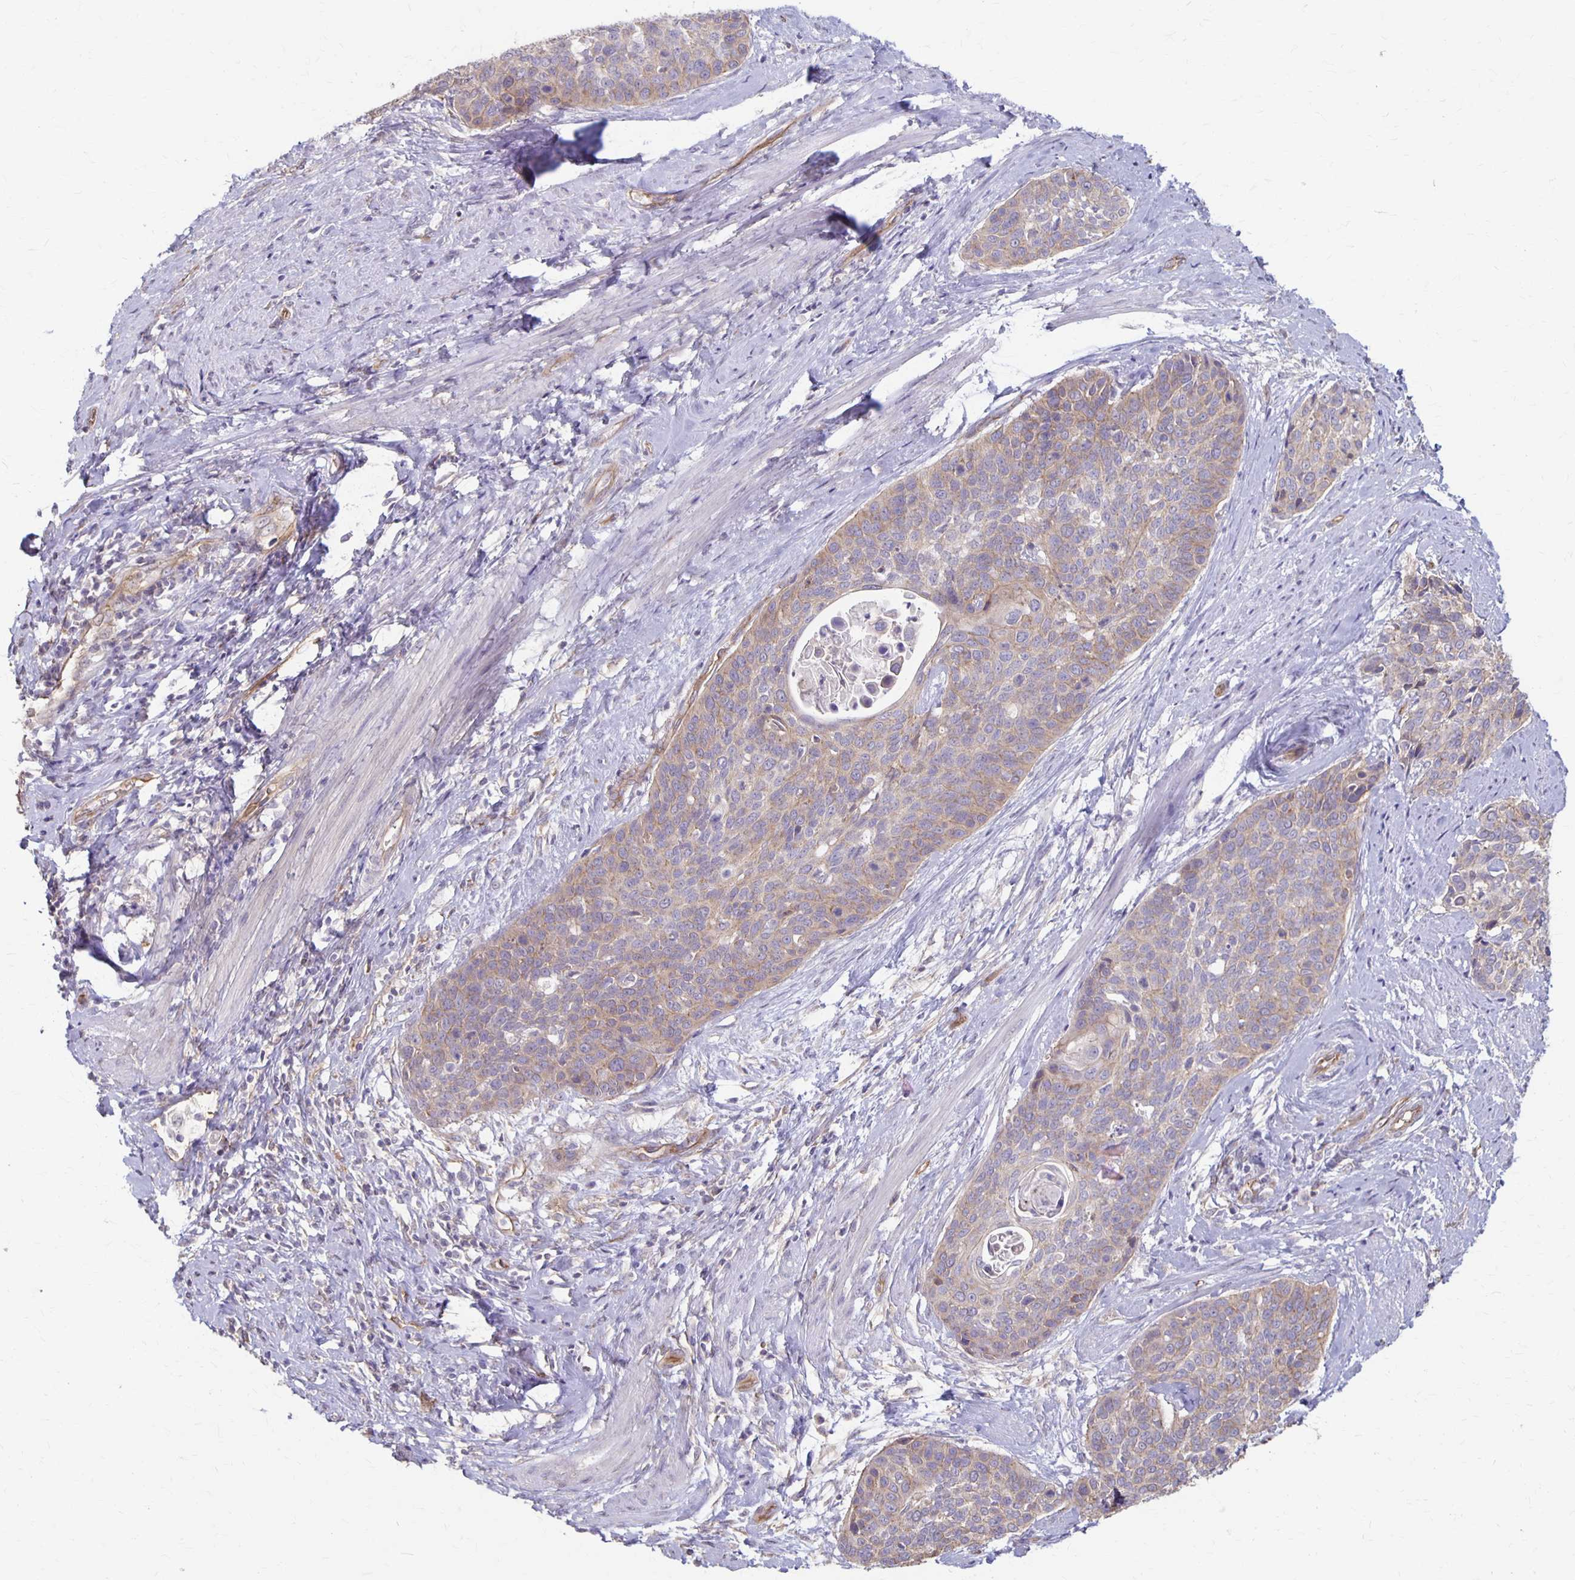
{"staining": {"intensity": "weak", "quantity": "<25%", "location": "cytoplasmic/membranous"}, "tissue": "cervical cancer", "cell_type": "Tumor cells", "image_type": "cancer", "snomed": [{"axis": "morphology", "description": "Squamous cell carcinoma, NOS"}, {"axis": "topography", "description": "Cervix"}], "caption": "Micrograph shows no protein expression in tumor cells of squamous cell carcinoma (cervical) tissue. (Brightfield microscopy of DAB (3,3'-diaminobenzidine) IHC at high magnification).", "gene": "PPP1R3E", "patient": {"sex": "female", "age": 69}}